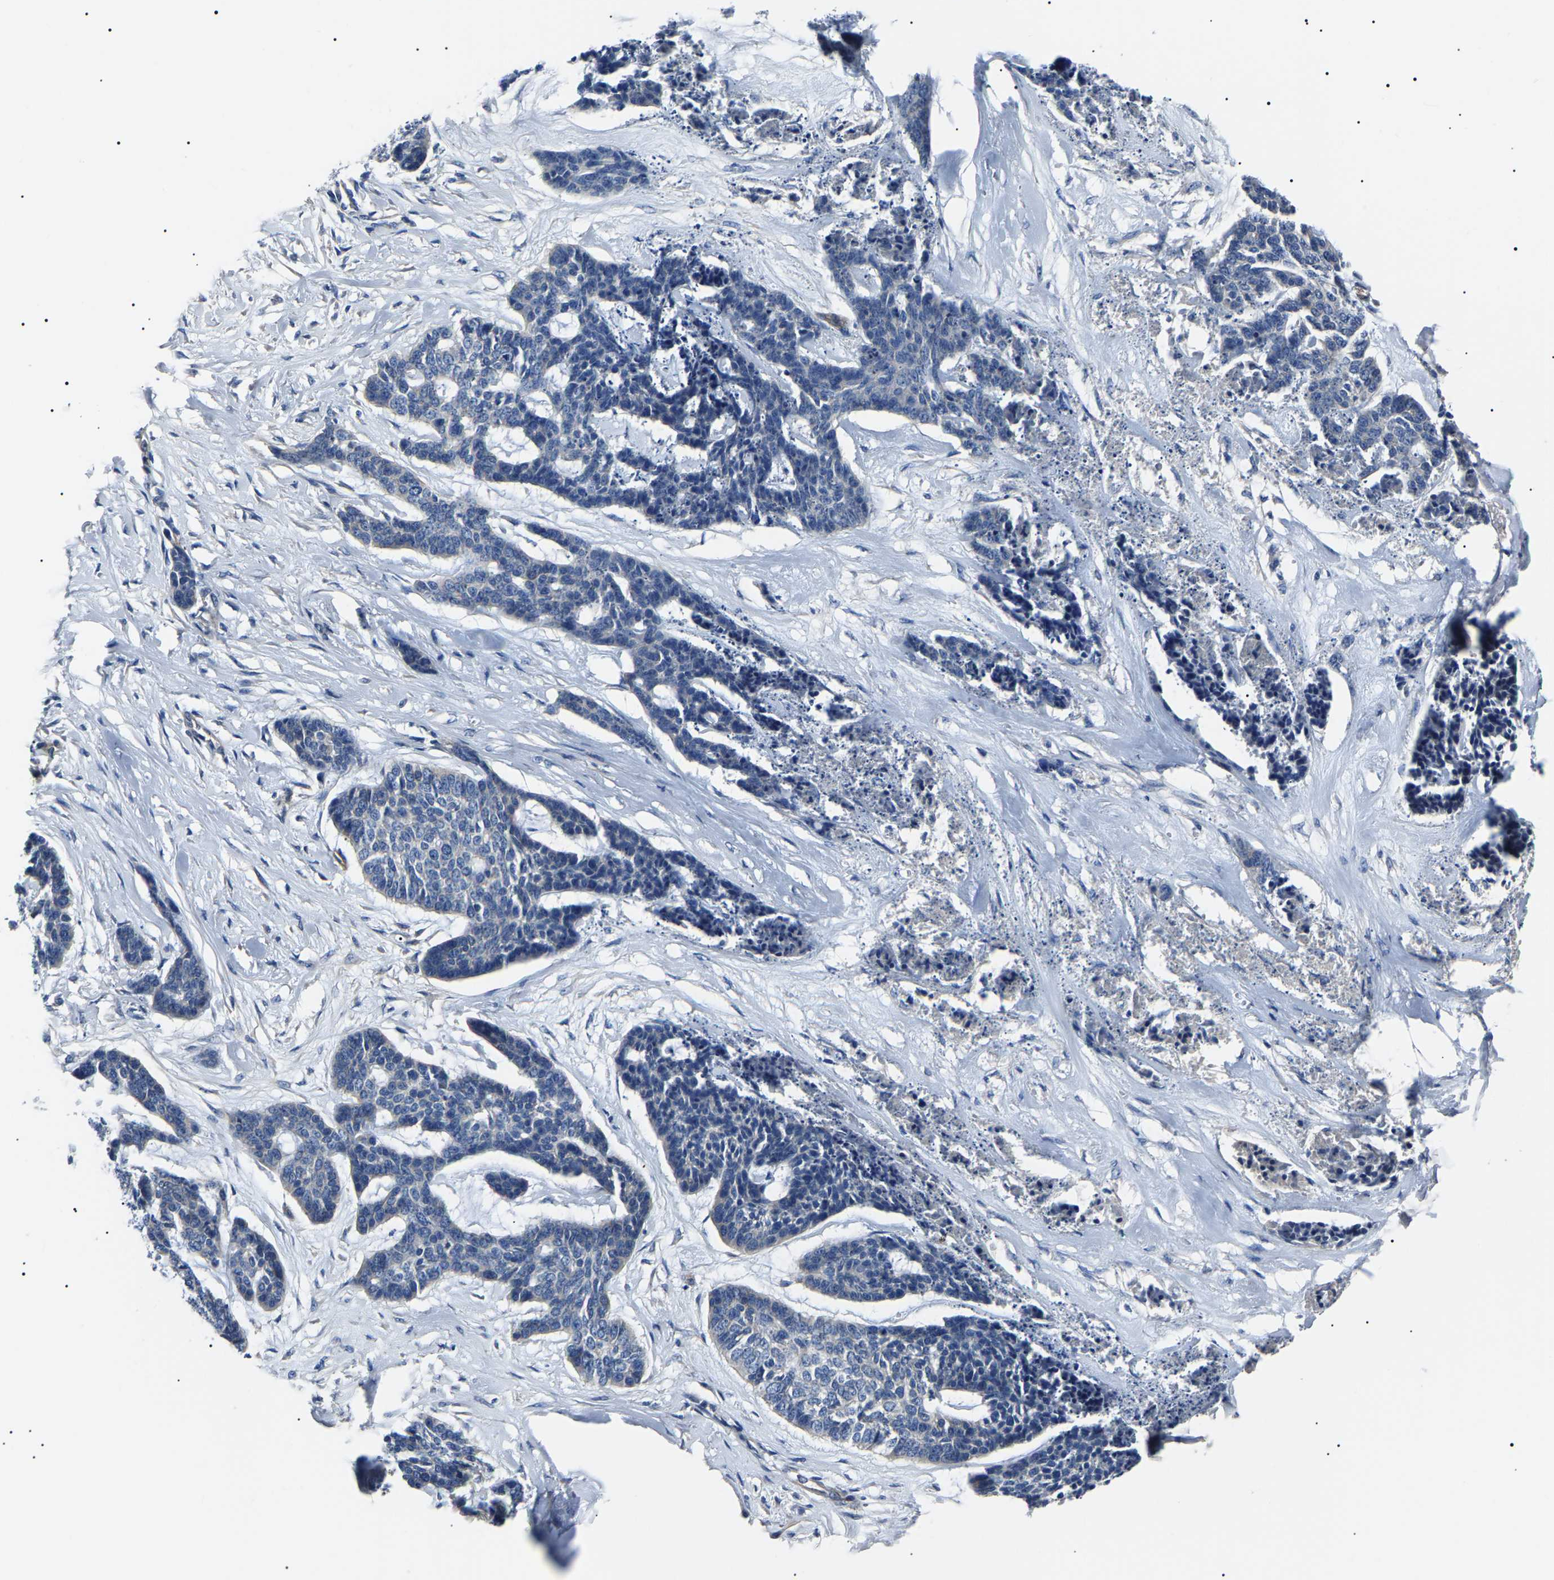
{"staining": {"intensity": "negative", "quantity": "none", "location": "none"}, "tissue": "skin cancer", "cell_type": "Tumor cells", "image_type": "cancer", "snomed": [{"axis": "morphology", "description": "Basal cell carcinoma"}, {"axis": "topography", "description": "Skin"}], "caption": "Human basal cell carcinoma (skin) stained for a protein using immunohistochemistry demonstrates no expression in tumor cells.", "gene": "KLHL42", "patient": {"sex": "female", "age": 64}}